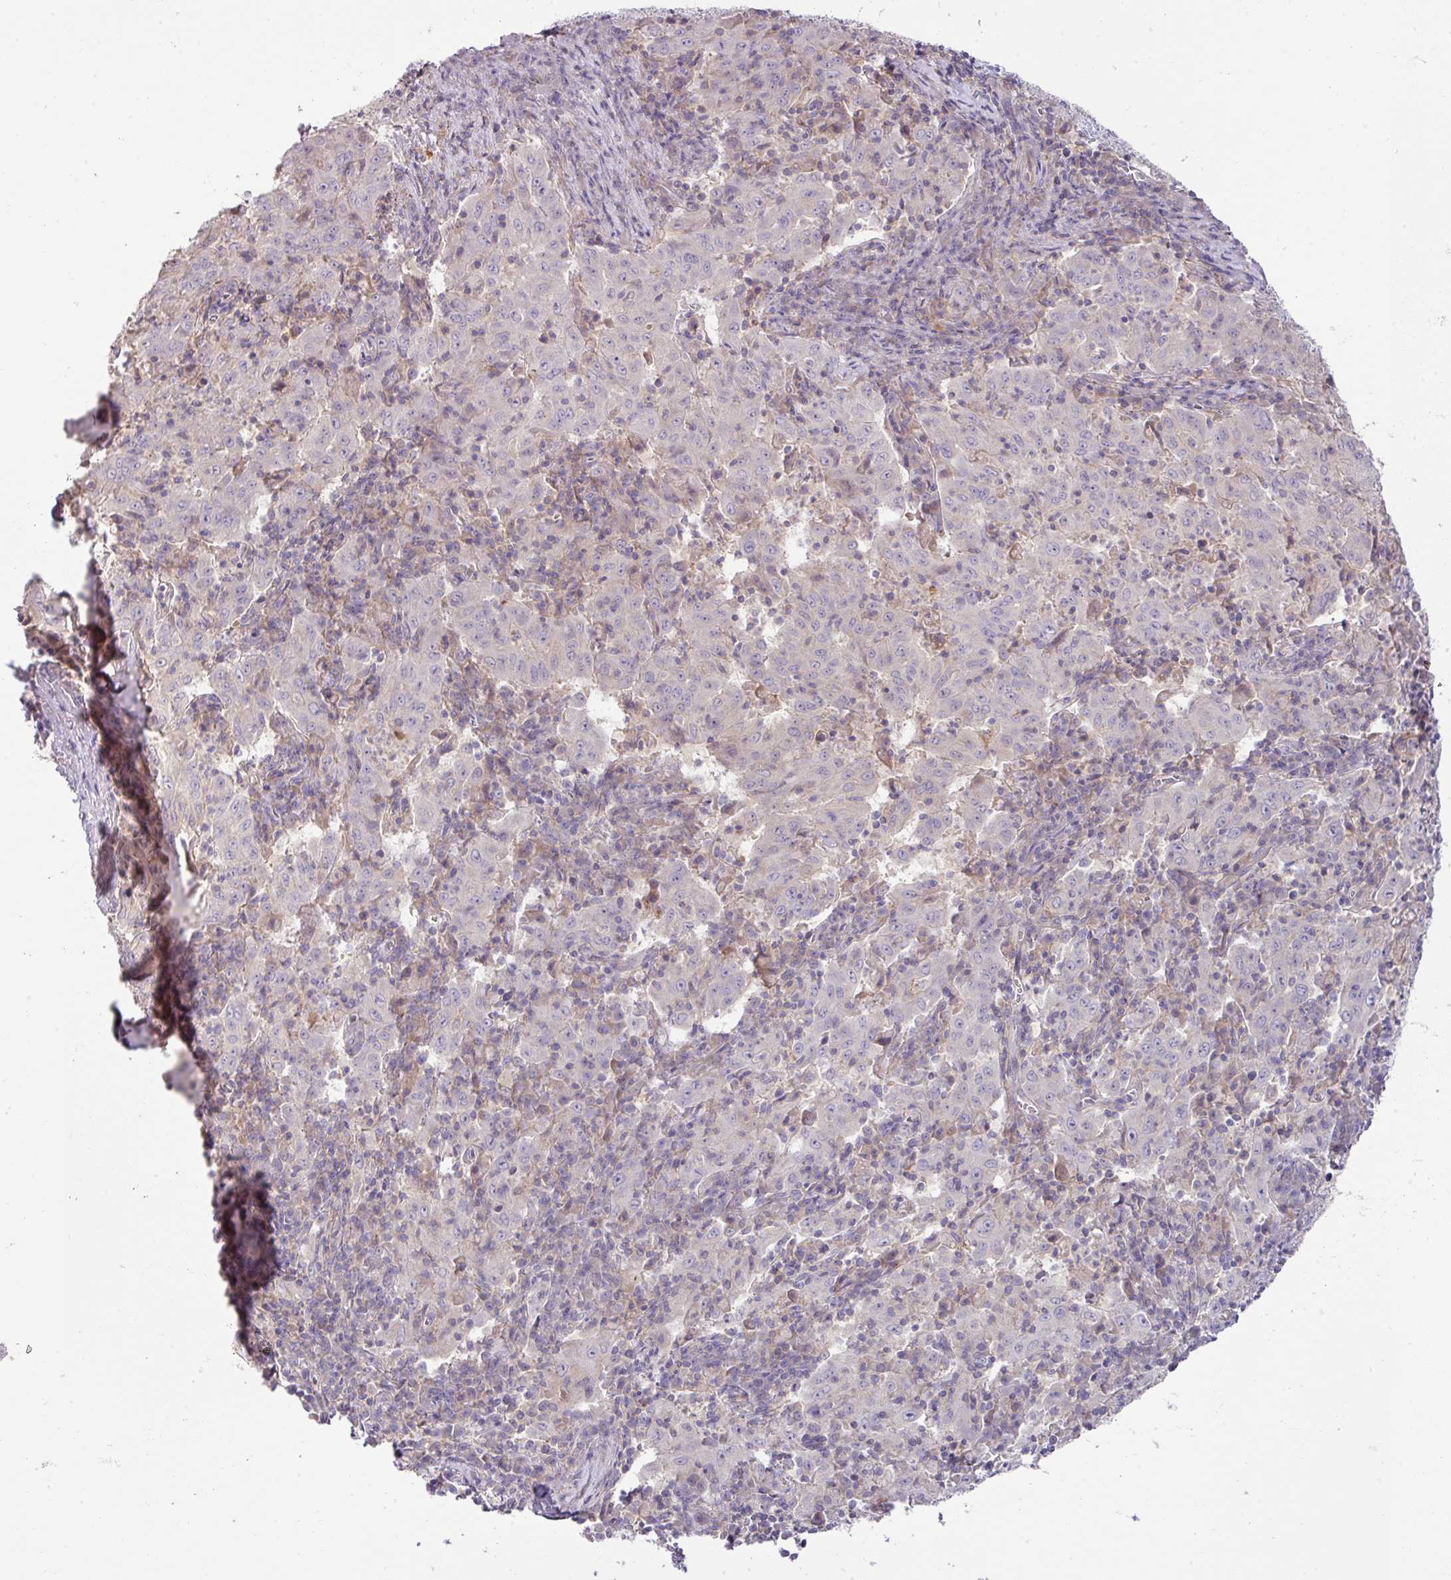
{"staining": {"intensity": "negative", "quantity": "none", "location": "none"}, "tissue": "pancreatic cancer", "cell_type": "Tumor cells", "image_type": "cancer", "snomed": [{"axis": "morphology", "description": "Adenocarcinoma, NOS"}, {"axis": "topography", "description": "Pancreas"}], "caption": "An image of human pancreatic cancer (adenocarcinoma) is negative for staining in tumor cells.", "gene": "HOXC13", "patient": {"sex": "male", "age": 63}}